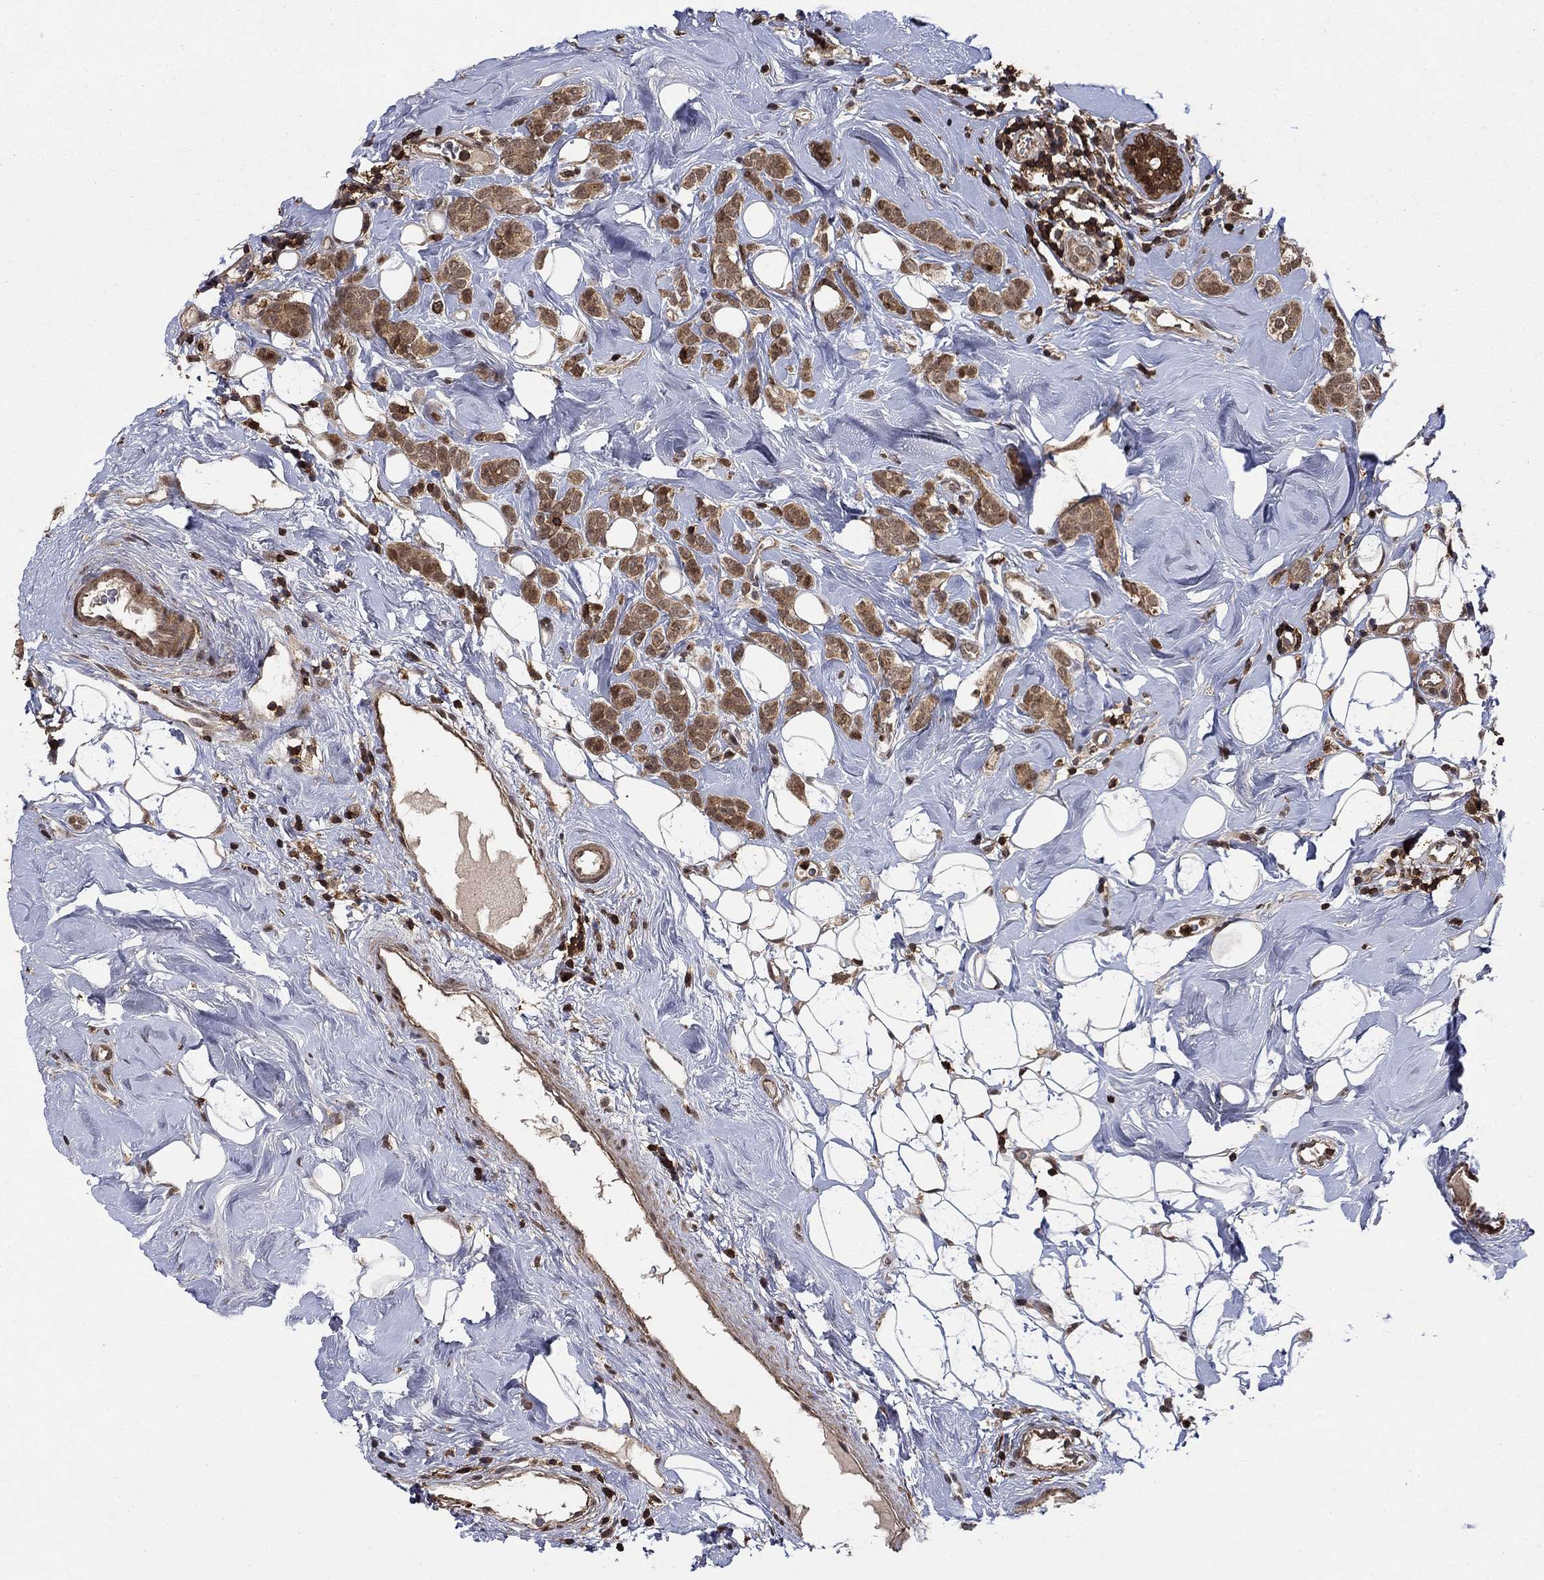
{"staining": {"intensity": "moderate", "quantity": ">75%", "location": "cytoplasmic/membranous,nuclear"}, "tissue": "breast cancer", "cell_type": "Tumor cells", "image_type": "cancer", "snomed": [{"axis": "morphology", "description": "Lobular carcinoma"}, {"axis": "topography", "description": "Breast"}], "caption": "Immunohistochemistry (IHC) of breast cancer displays medium levels of moderate cytoplasmic/membranous and nuclear positivity in approximately >75% of tumor cells.", "gene": "CCDC66", "patient": {"sex": "female", "age": 49}}